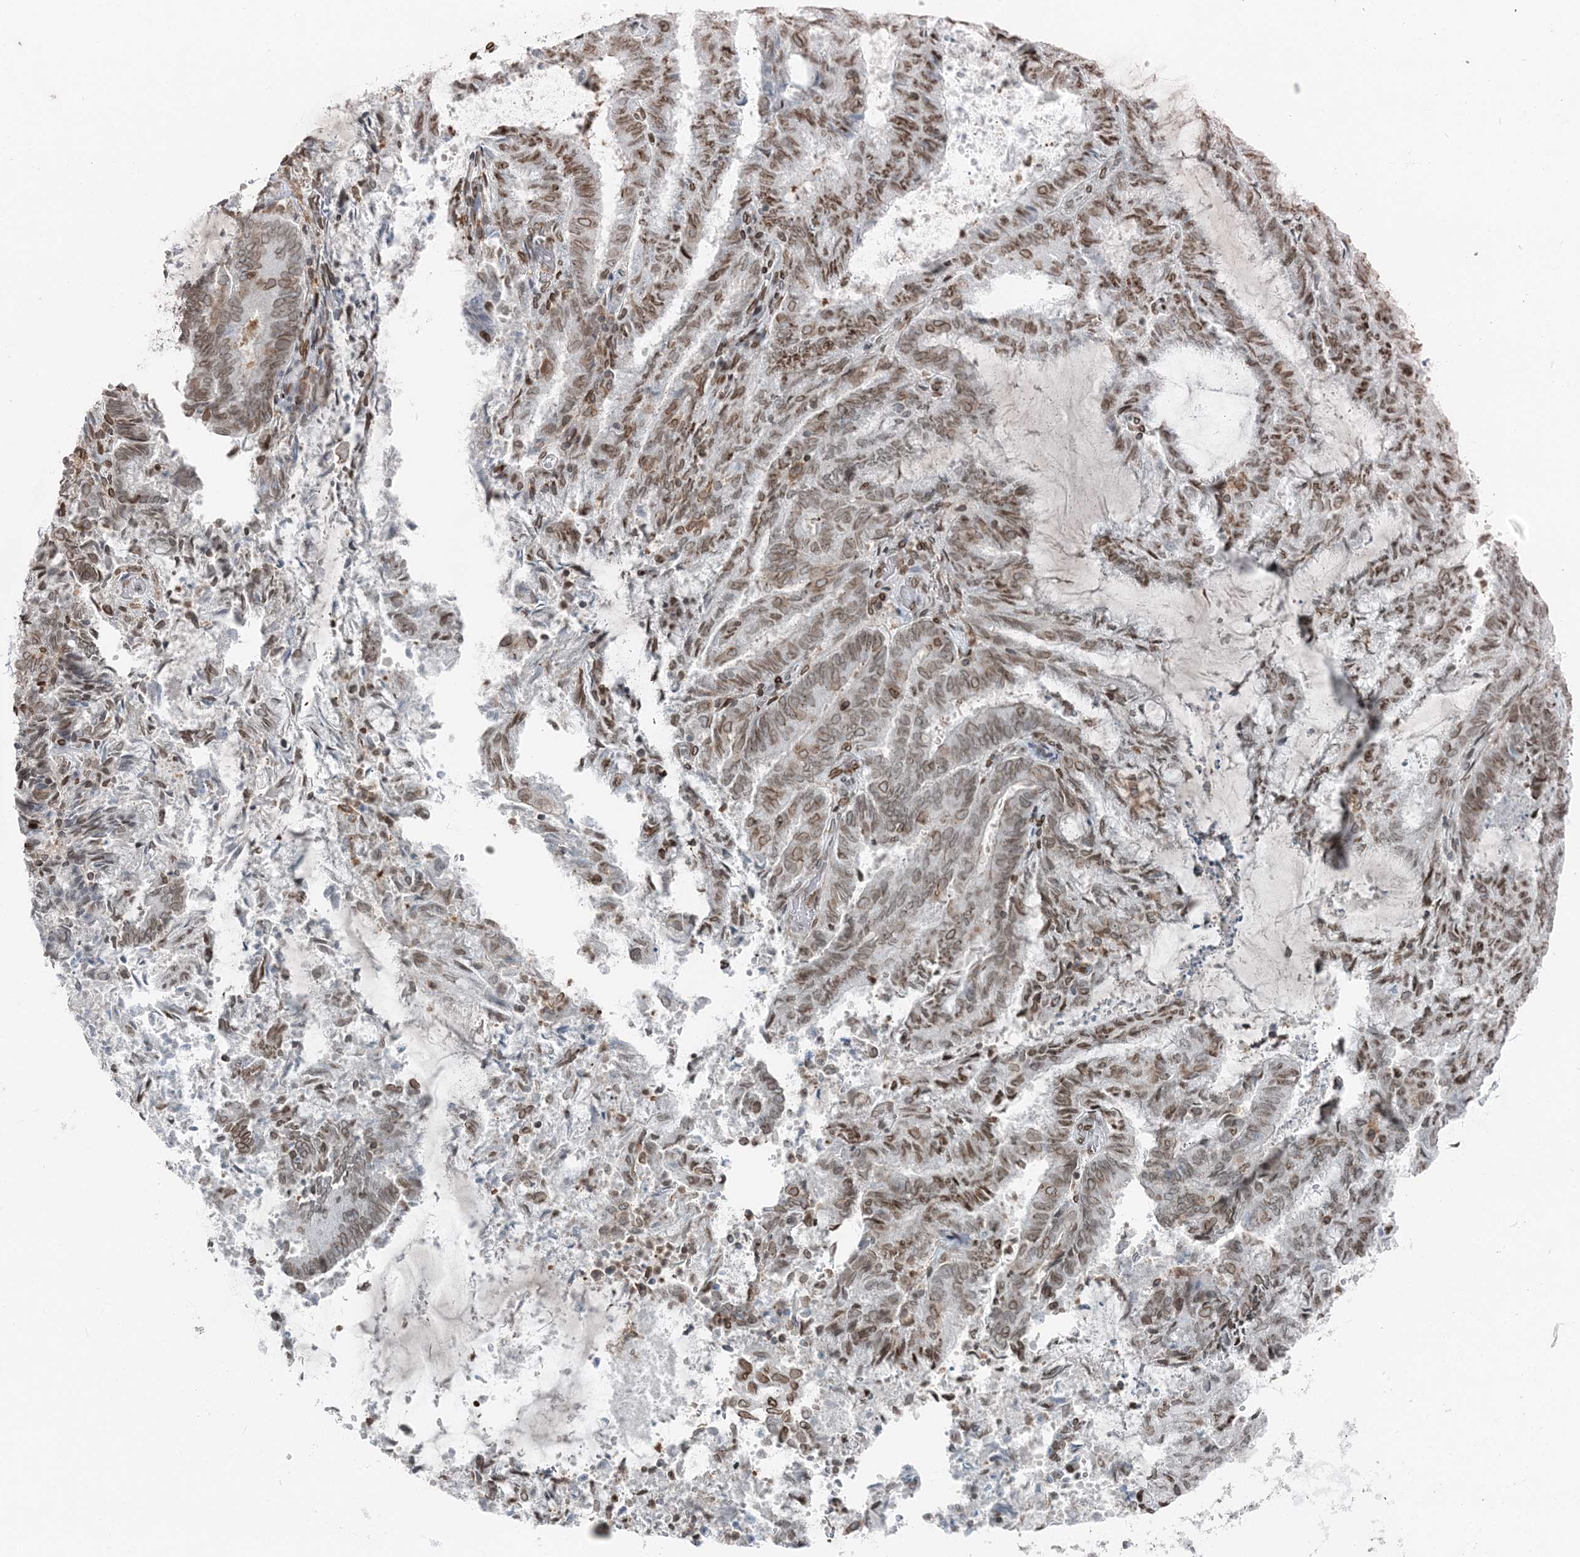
{"staining": {"intensity": "moderate", "quantity": ">75%", "location": "cytoplasmic/membranous,nuclear"}, "tissue": "endometrial cancer", "cell_type": "Tumor cells", "image_type": "cancer", "snomed": [{"axis": "morphology", "description": "Adenocarcinoma, NOS"}, {"axis": "topography", "description": "Endometrium"}], "caption": "The histopathology image demonstrates staining of endometrial cancer, revealing moderate cytoplasmic/membranous and nuclear protein staining (brown color) within tumor cells.", "gene": "GJD4", "patient": {"sex": "female", "age": 80}}